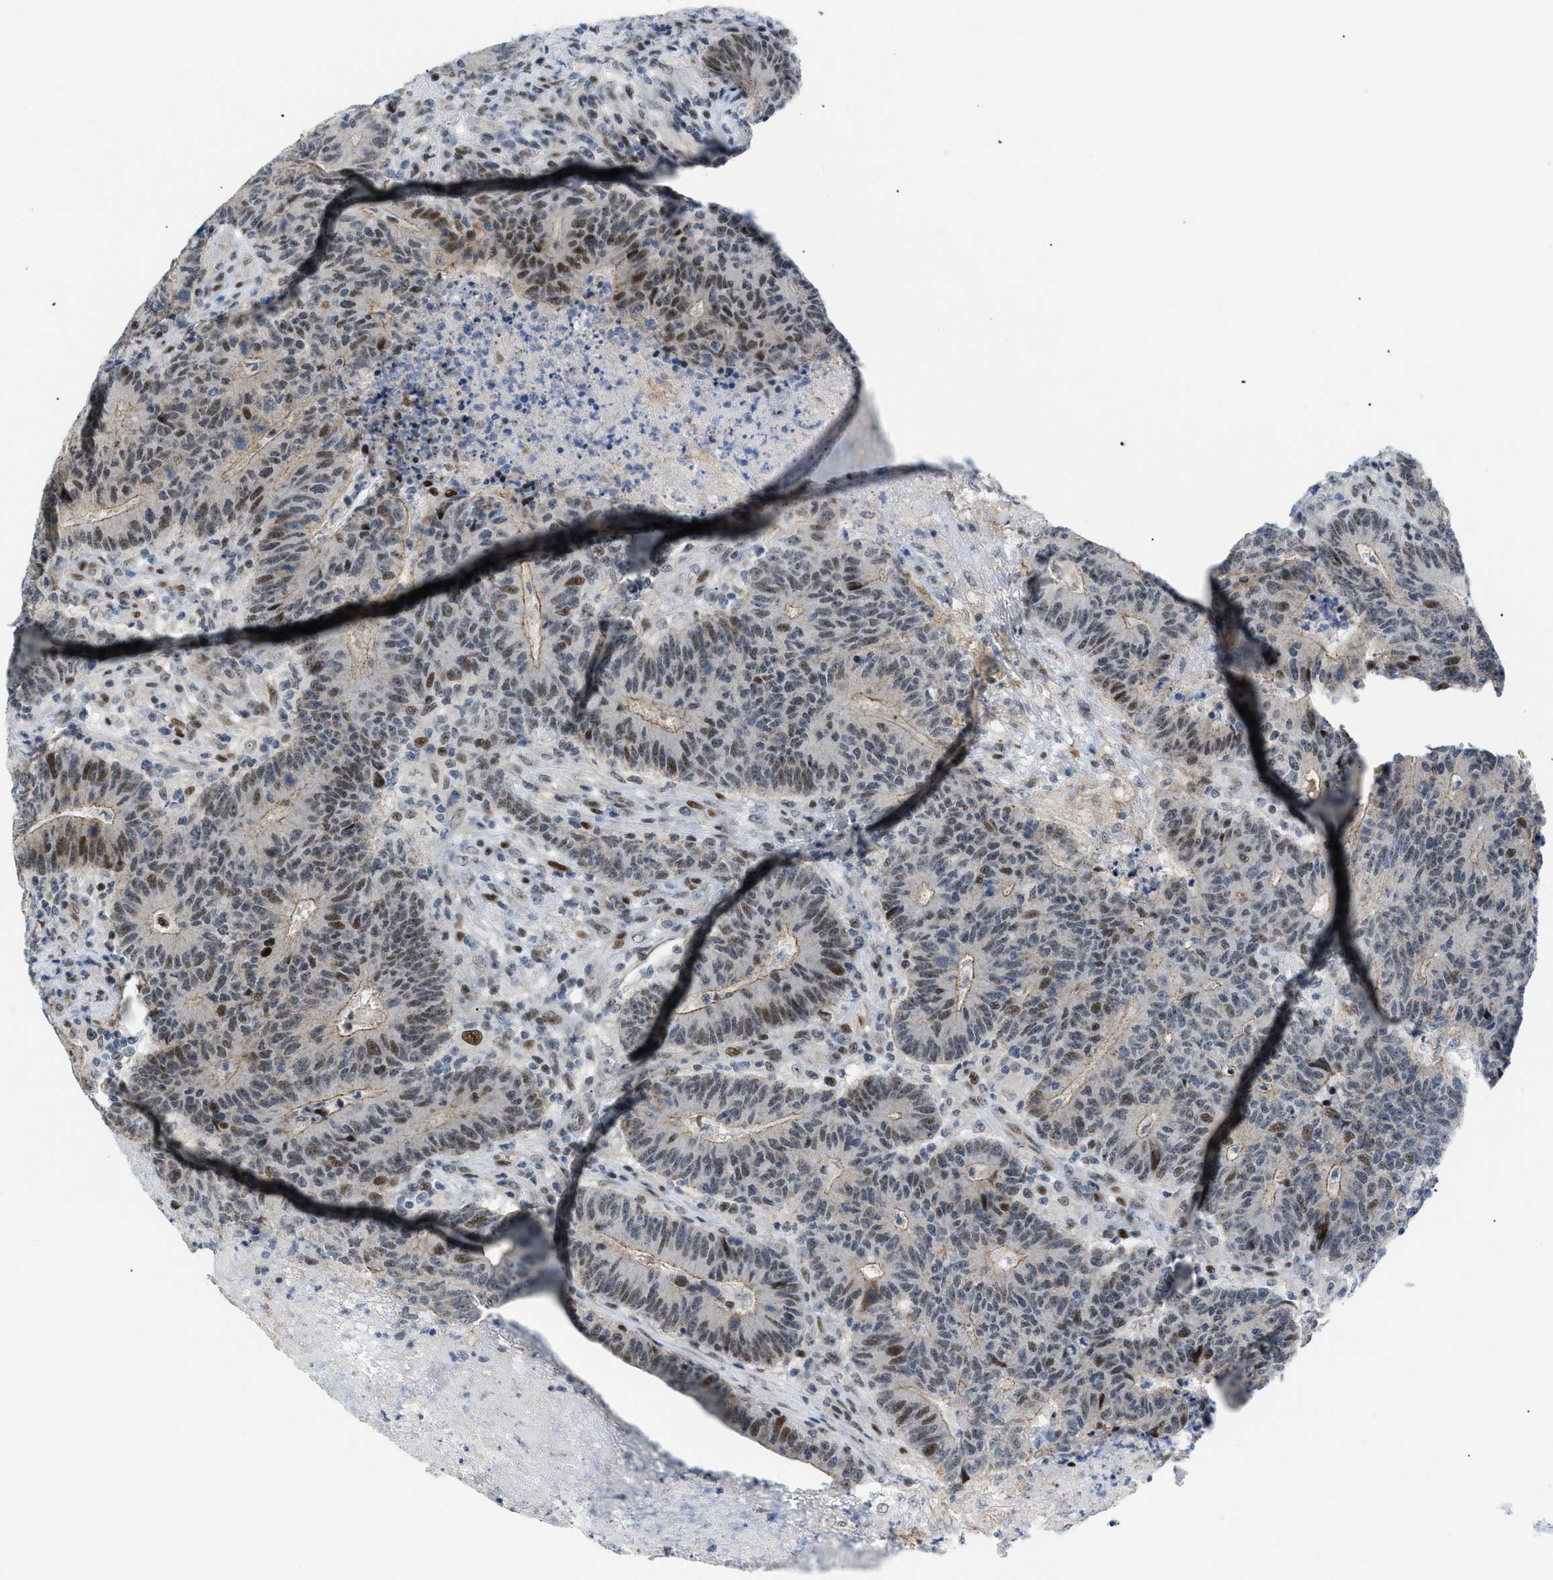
{"staining": {"intensity": "moderate", "quantity": "25%-75%", "location": "cytoplasmic/membranous,nuclear"}, "tissue": "colorectal cancer", "cell_type": "Tumor cells", "image_type": "cancer", "snomed": [{"axis": "morphology", "description": "Normal tissue, NOS"}, {"axis": "morphology", "description": "Adenocarcinoma, NOS"}, {"axis": "topography", "description": "Colon"}], "caption": "This is a photomicrograph of IHC staining of adenocarcinoma (colorectal), which shows moderate staining in the cytoplasmic/membranous and nuclear of tumor cells.", "gene": "MED1", "patient": {"sex": "female", "age": 75}}